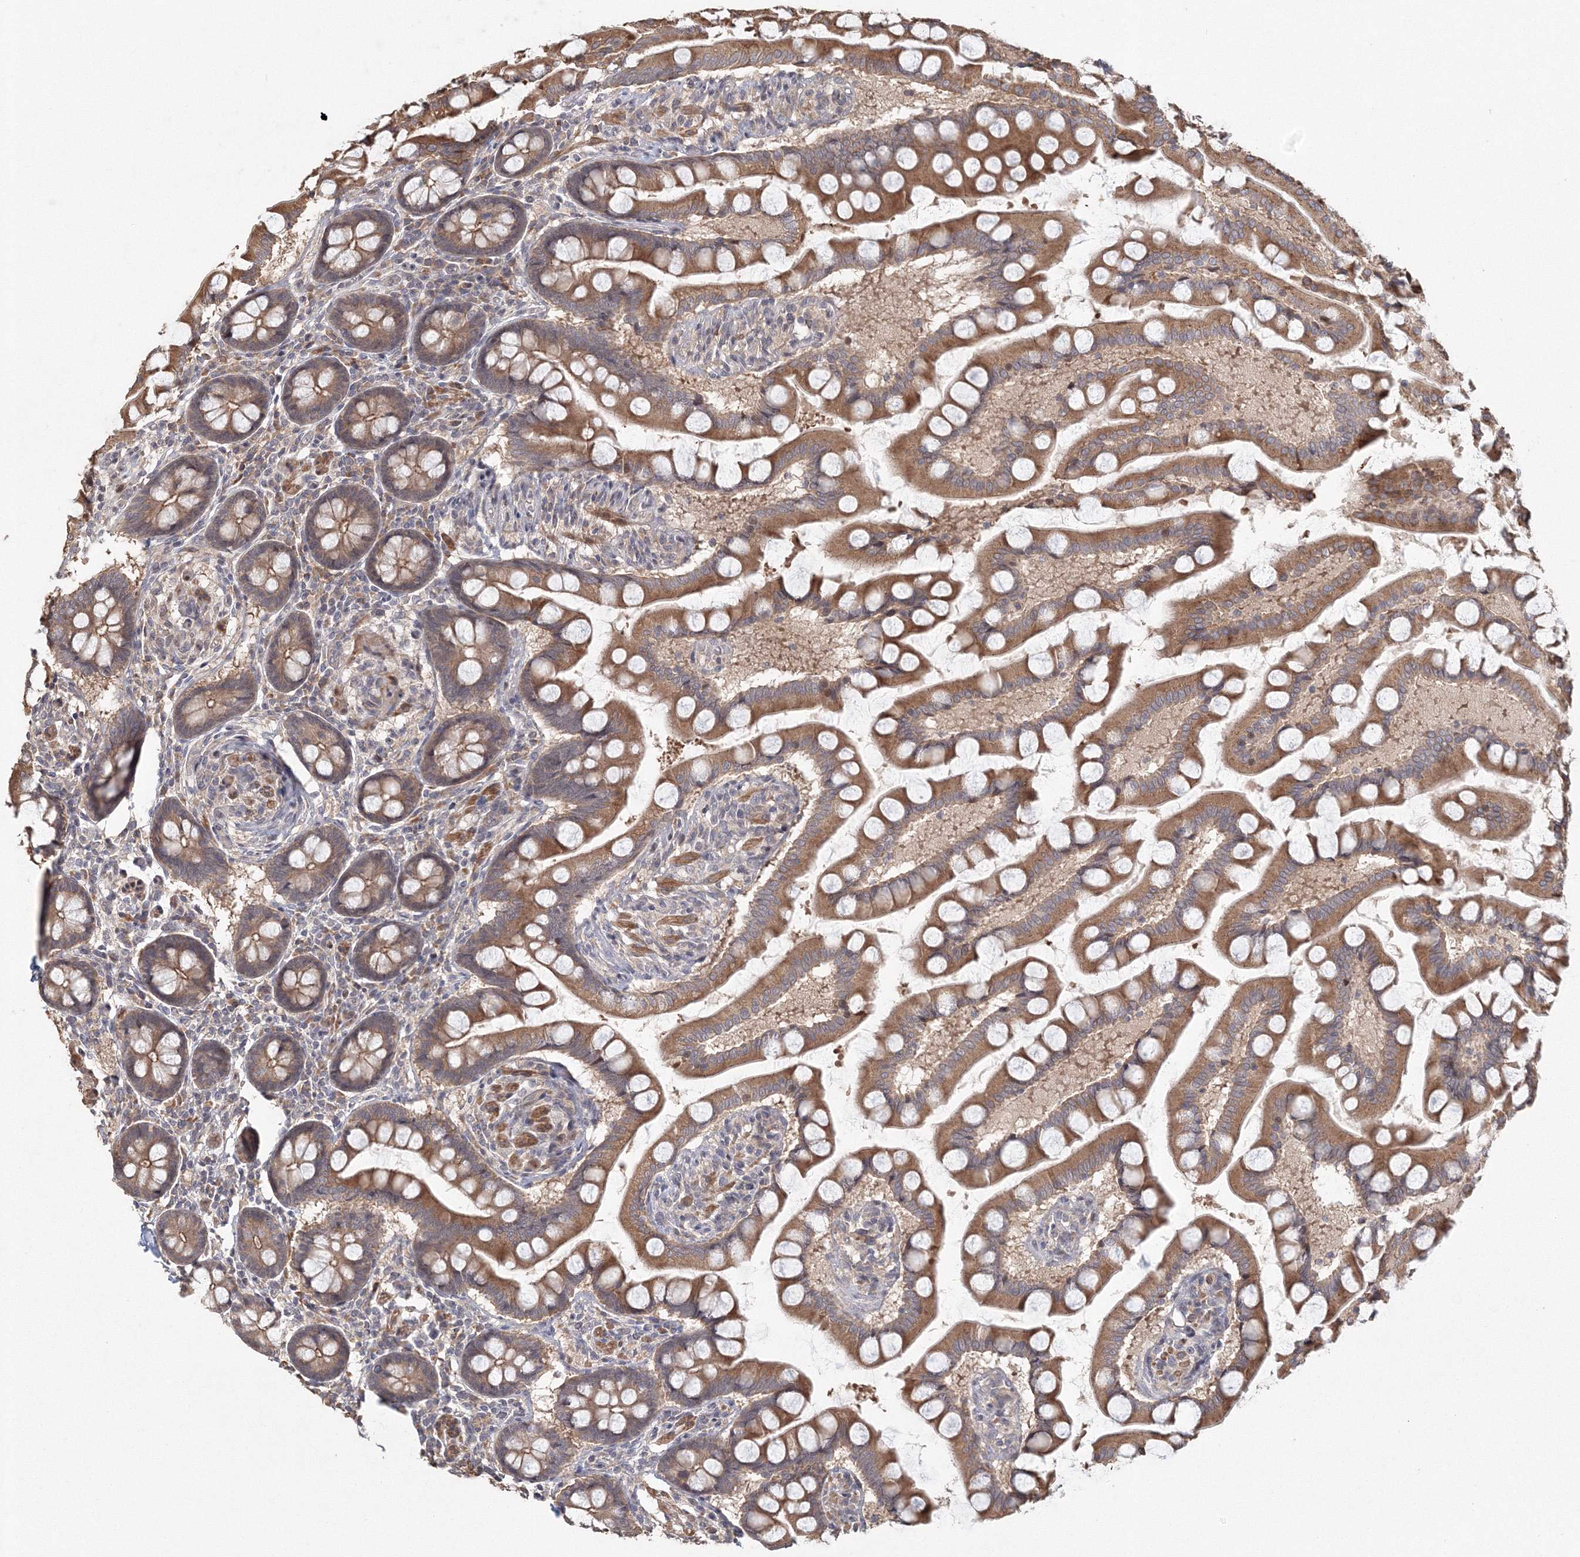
{"staining": {"intensity": "moderate", "quantity": ">75%", "location": "cytoplasmic/membranous"}, "tissue": "small intestine", "cell_type": "Glandular cells", "image_type": "normal", "snomed": [{"axis": "morphology", "description": "Normal tissue, NOS"}, {"axis": "topography", "description": "Small intestine"}], "caption": "This is a micrograph of IHC staining of unremarkable small intestine, which shows moderate staining in the cytoplasmic/membranous of glandular cells.", "gene": "TACC2", "patient": {"sex": "male", "age": 41}}